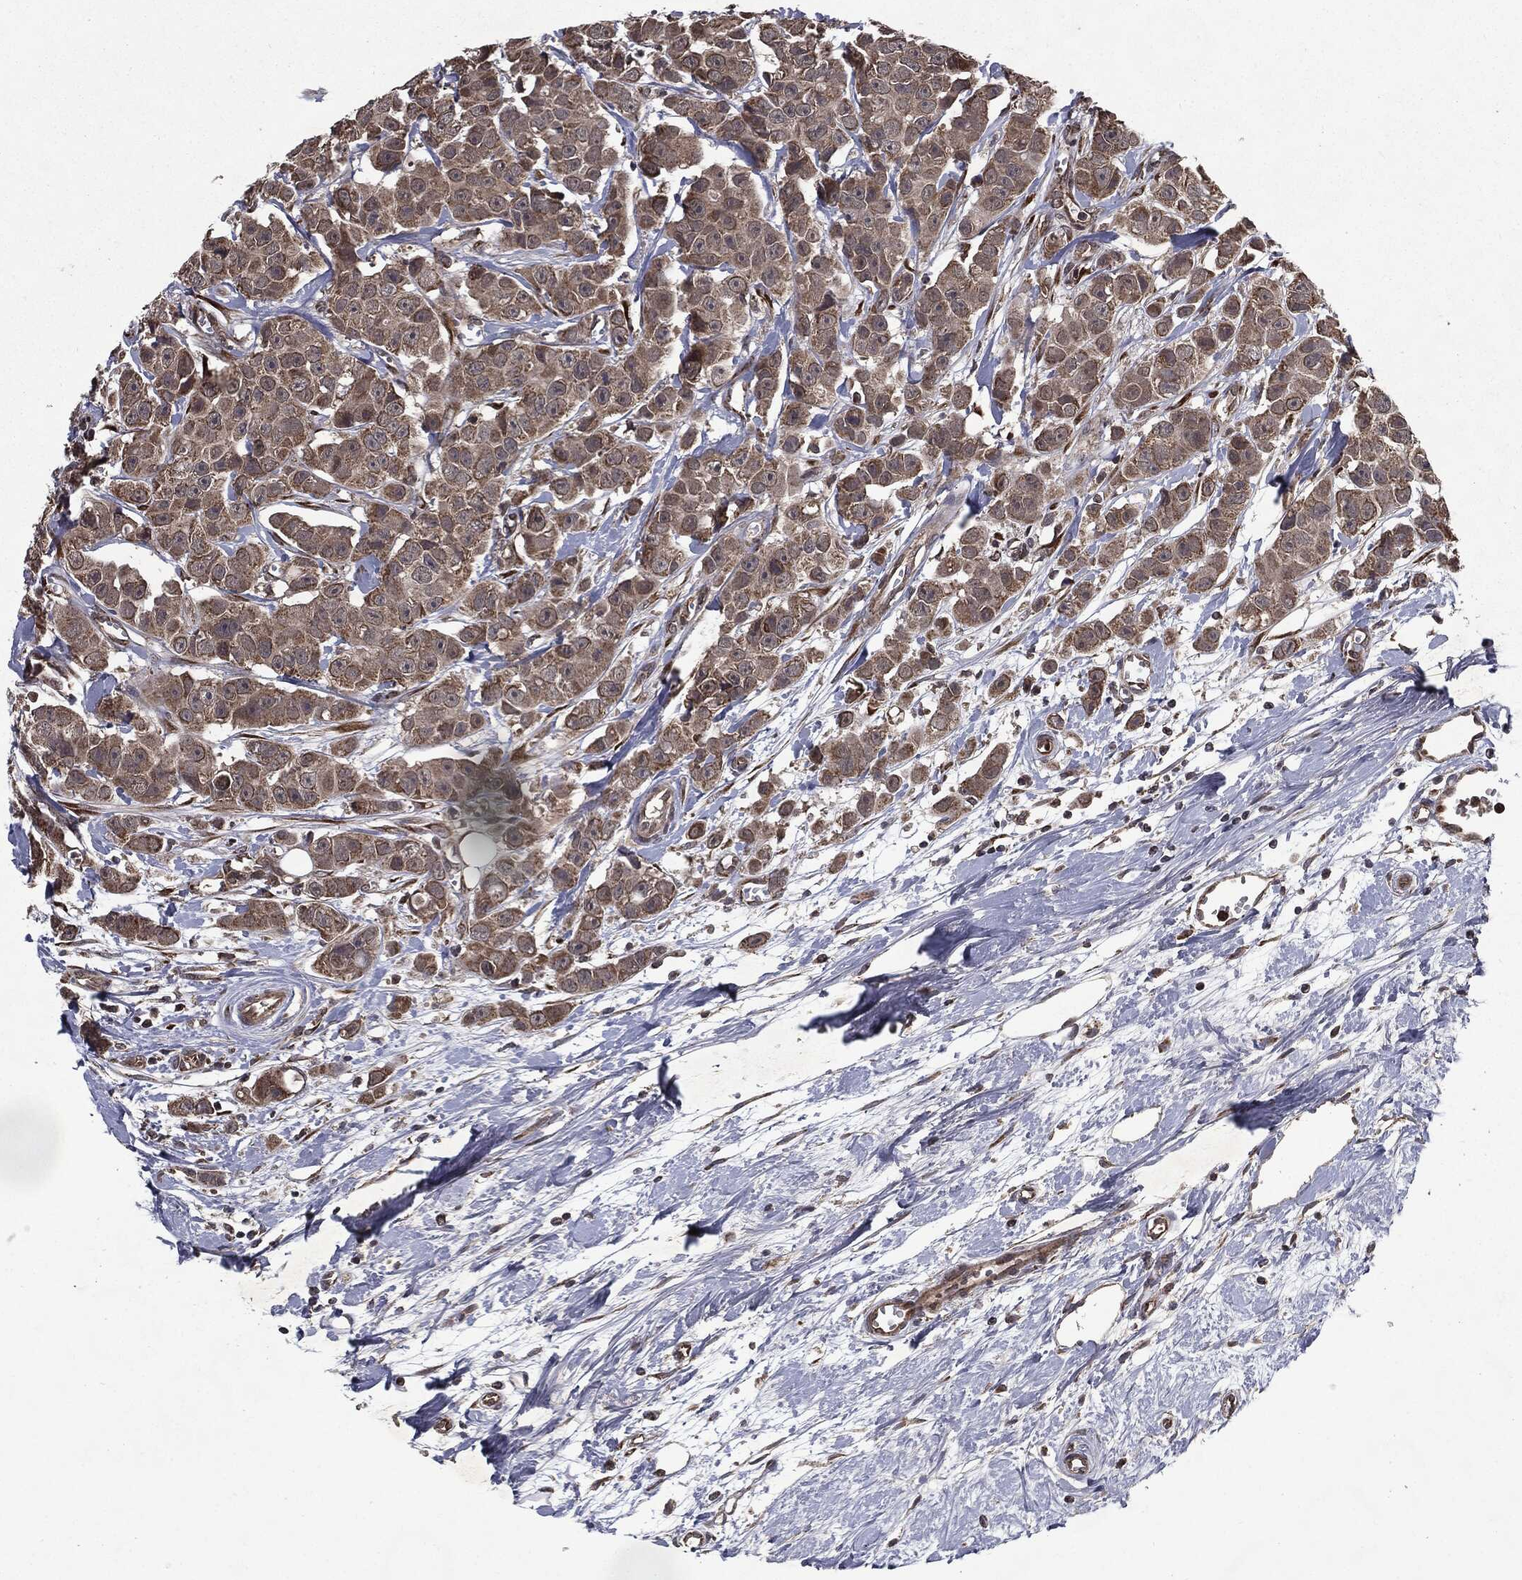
{"staining": {"intensity": "moderate", "quantity": ">75%", "location": "cytoplasmic/membranous"}, "tissue": "breast cancer", "cell_type": "Tumor cells", "image_type": "cancer", "snomed": [{"axis": "morphology", "description": "Duct carcinoma"}, {"axis": "topography", "description": "Breast"}], "caption": "An image of breast cancer stained for a protein displays moderate cytoplasmic/membranous brown staining in tumor cells.", "gene": "HDAC5", "patient": {"sex": "female", "age": 35}}